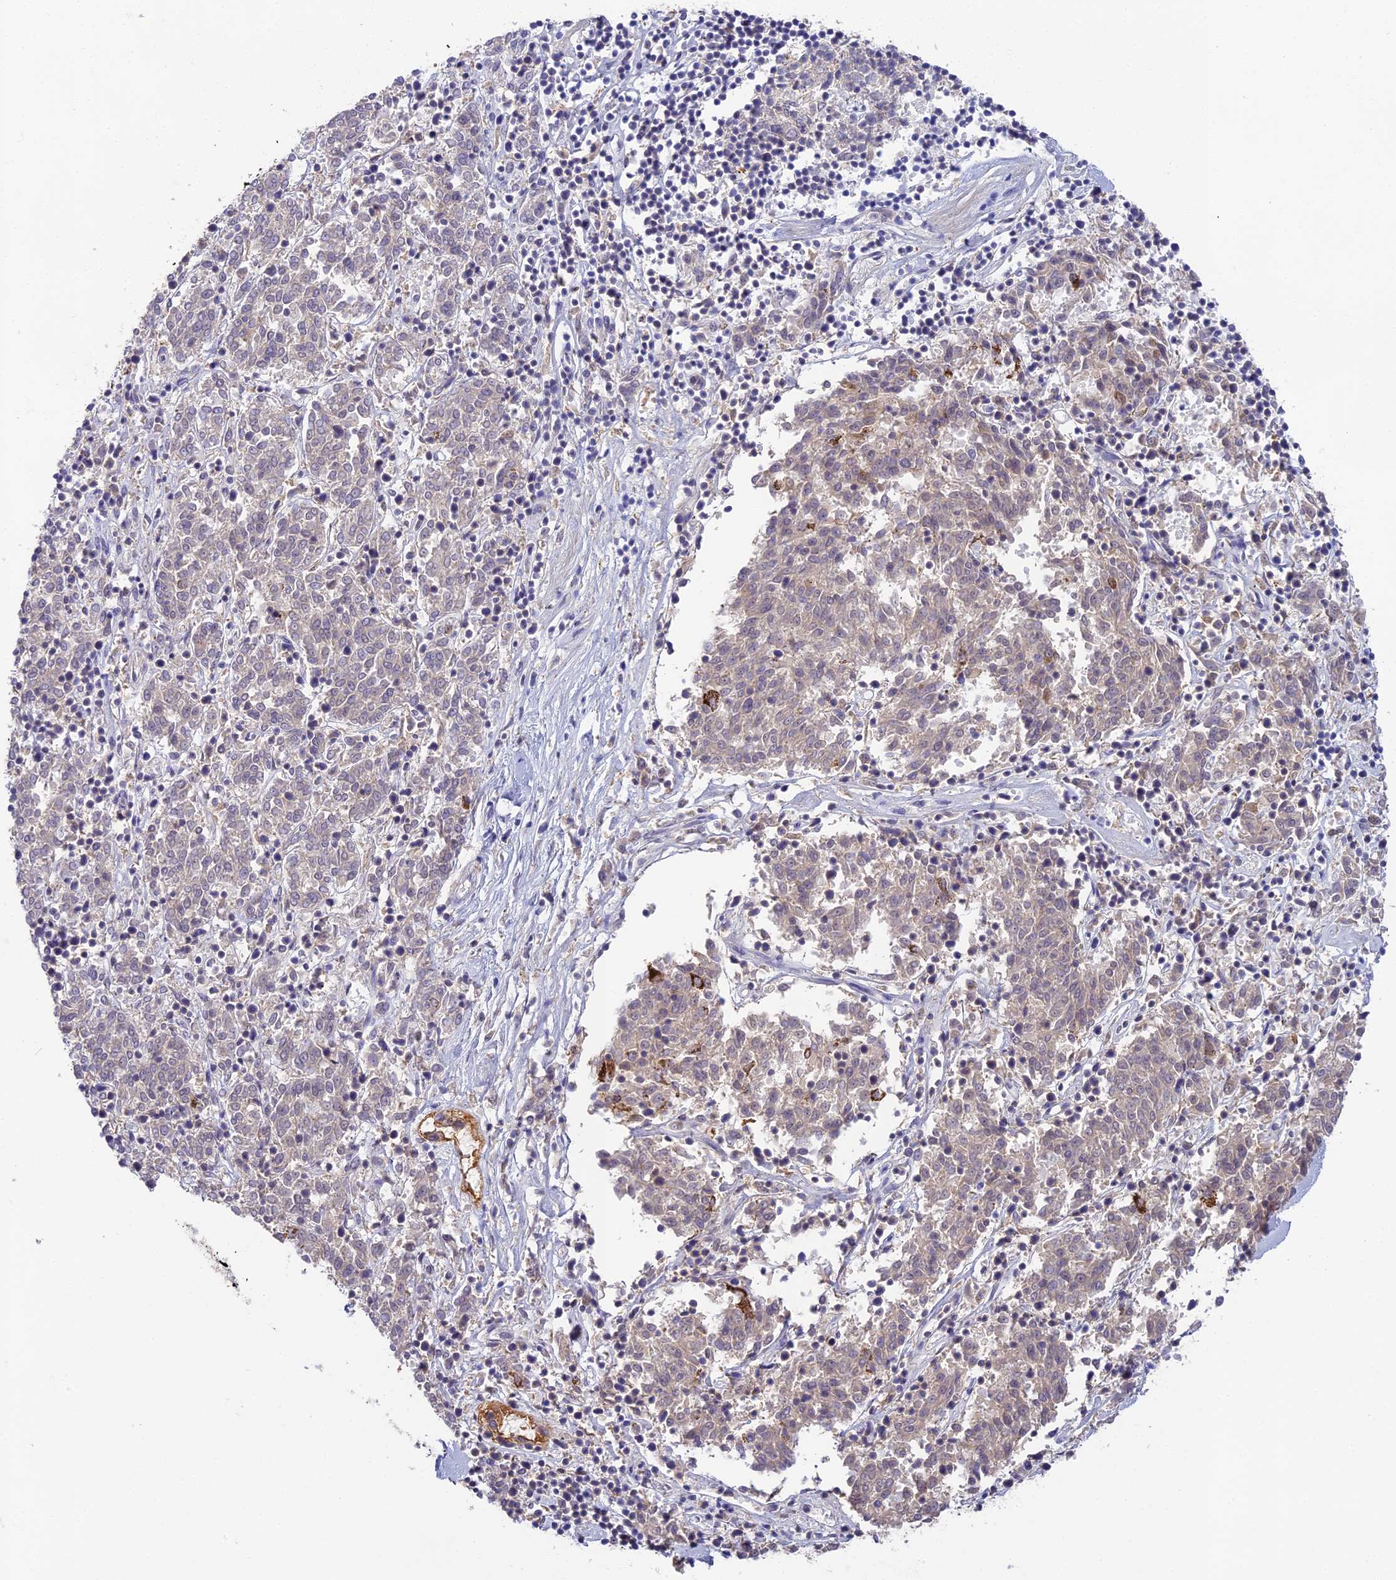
{"staining": {"intensity": "weak", "quantity": "<25%", "location": "cytoplasmic/membranous"}, "tissue": "melanoma", "cell_type": "Tumor cells", "image_type": "cancer", "snomed": [{"axis": "morphology", "description": "Malignant melanoma, NOS"}, {"axis": "topography", "description": "Skin"}], "caption": "Human malignant melanoma stained for a protein using immunohistochemistry (IHC) exhibits no positivity in tumor cells.", "gene": "ADGRD1", "patient": {"sex": "female", "age": 72}}